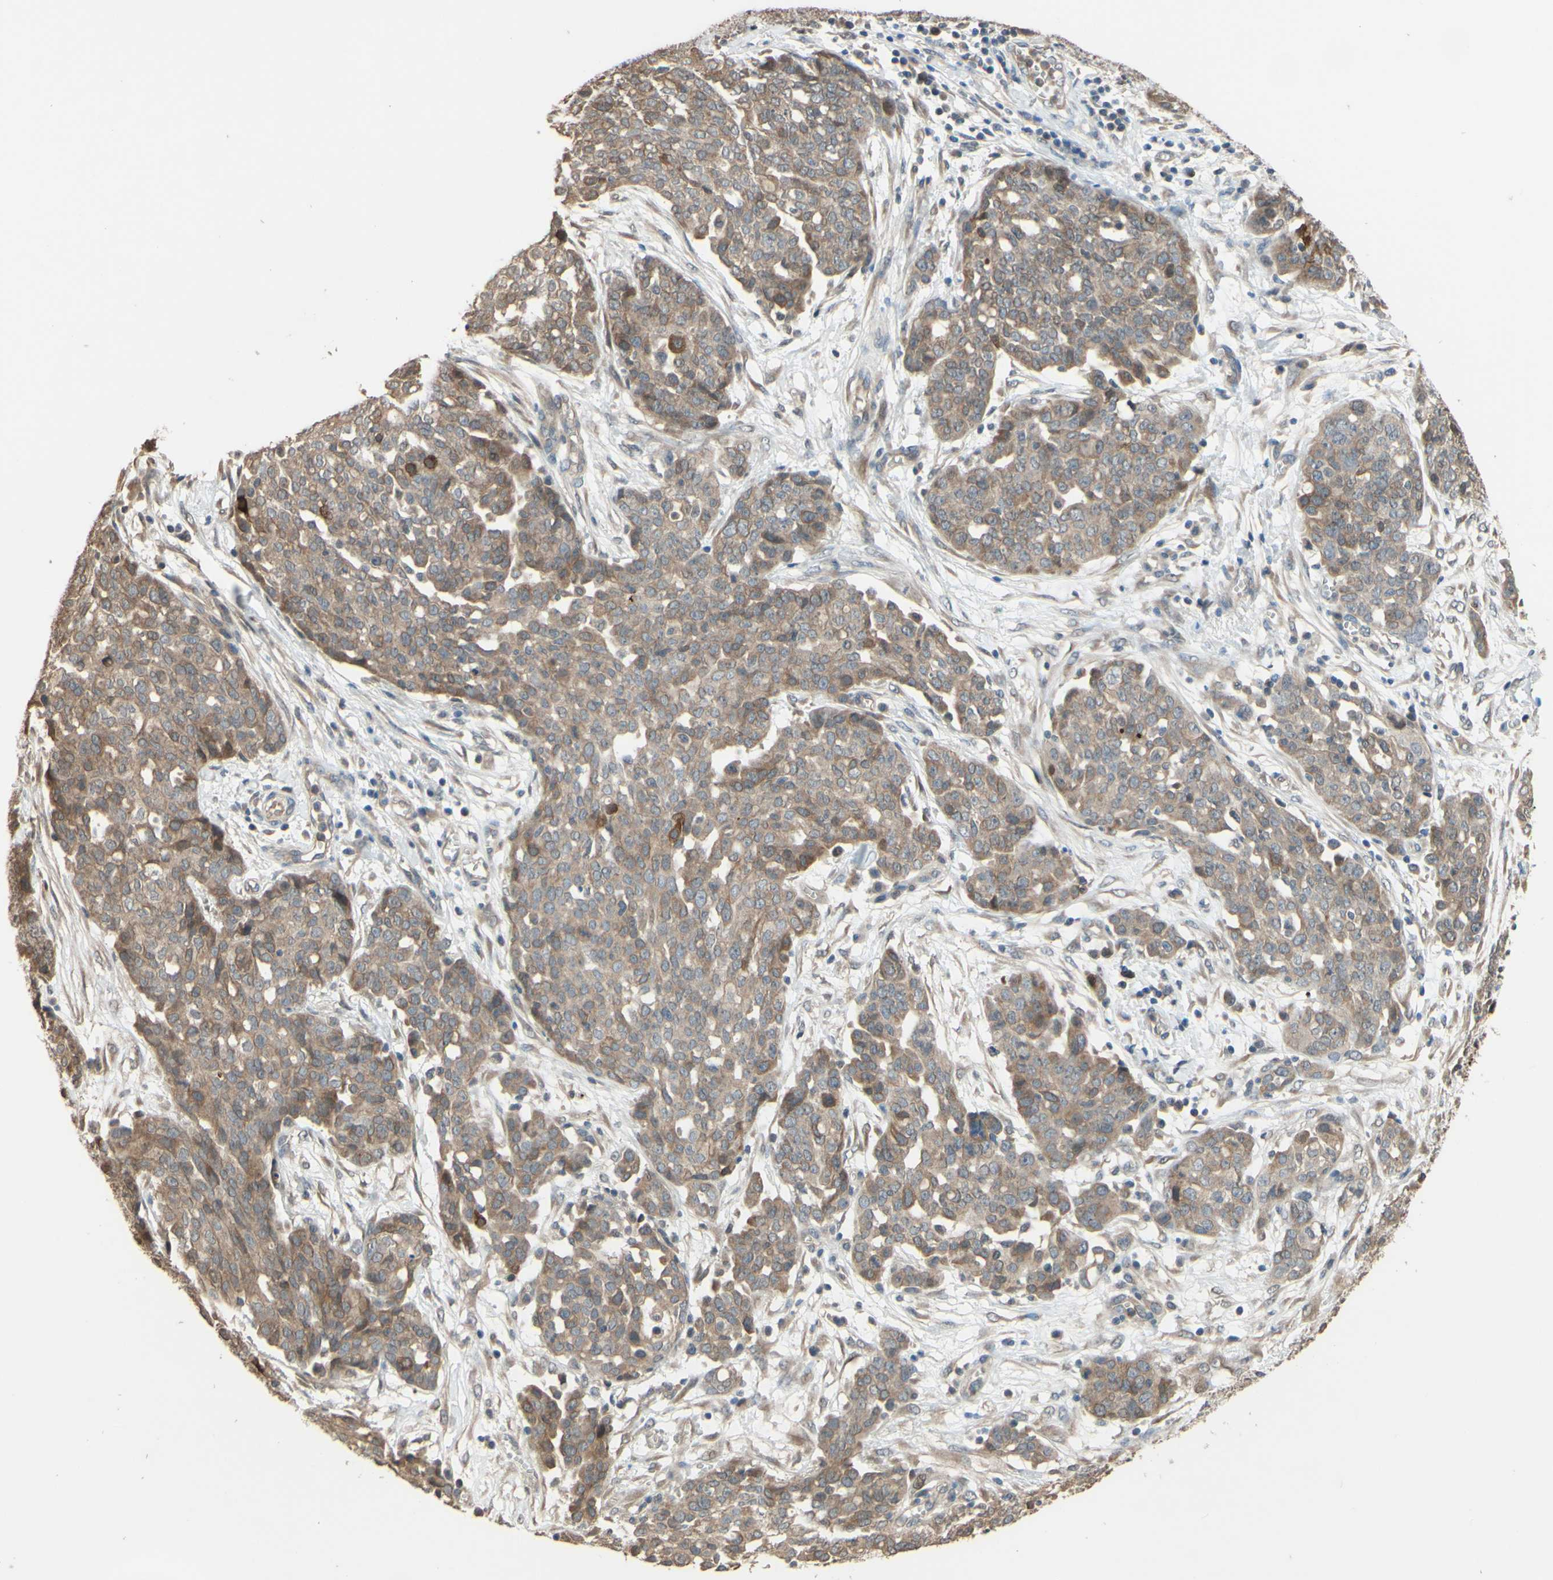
{"staining": {"intensity": "moderate", "quantity": ">75%", "location": "cytoplasmic/membranous"}, "tissue": "ovarian cancer", "cell_type": "Tumor cells", "image_type": "cancer", "snomed": [{"axis": "morphology", "description": "Cystadenocarcinoma, serous, NOS"}, {"axis": "topography", "description": "Soft tissue"}, {"axis": "topography", "description": "Ovary"}], "caption": "Moderate cytoplasmic/membranous expression for a protein is present in about >75% of tumor cells of ovarian serous cystadenocarcinoma using immunohistochemistry.", "gene": "SMIM19", "patient": {"sex": "female", "age": 57}}